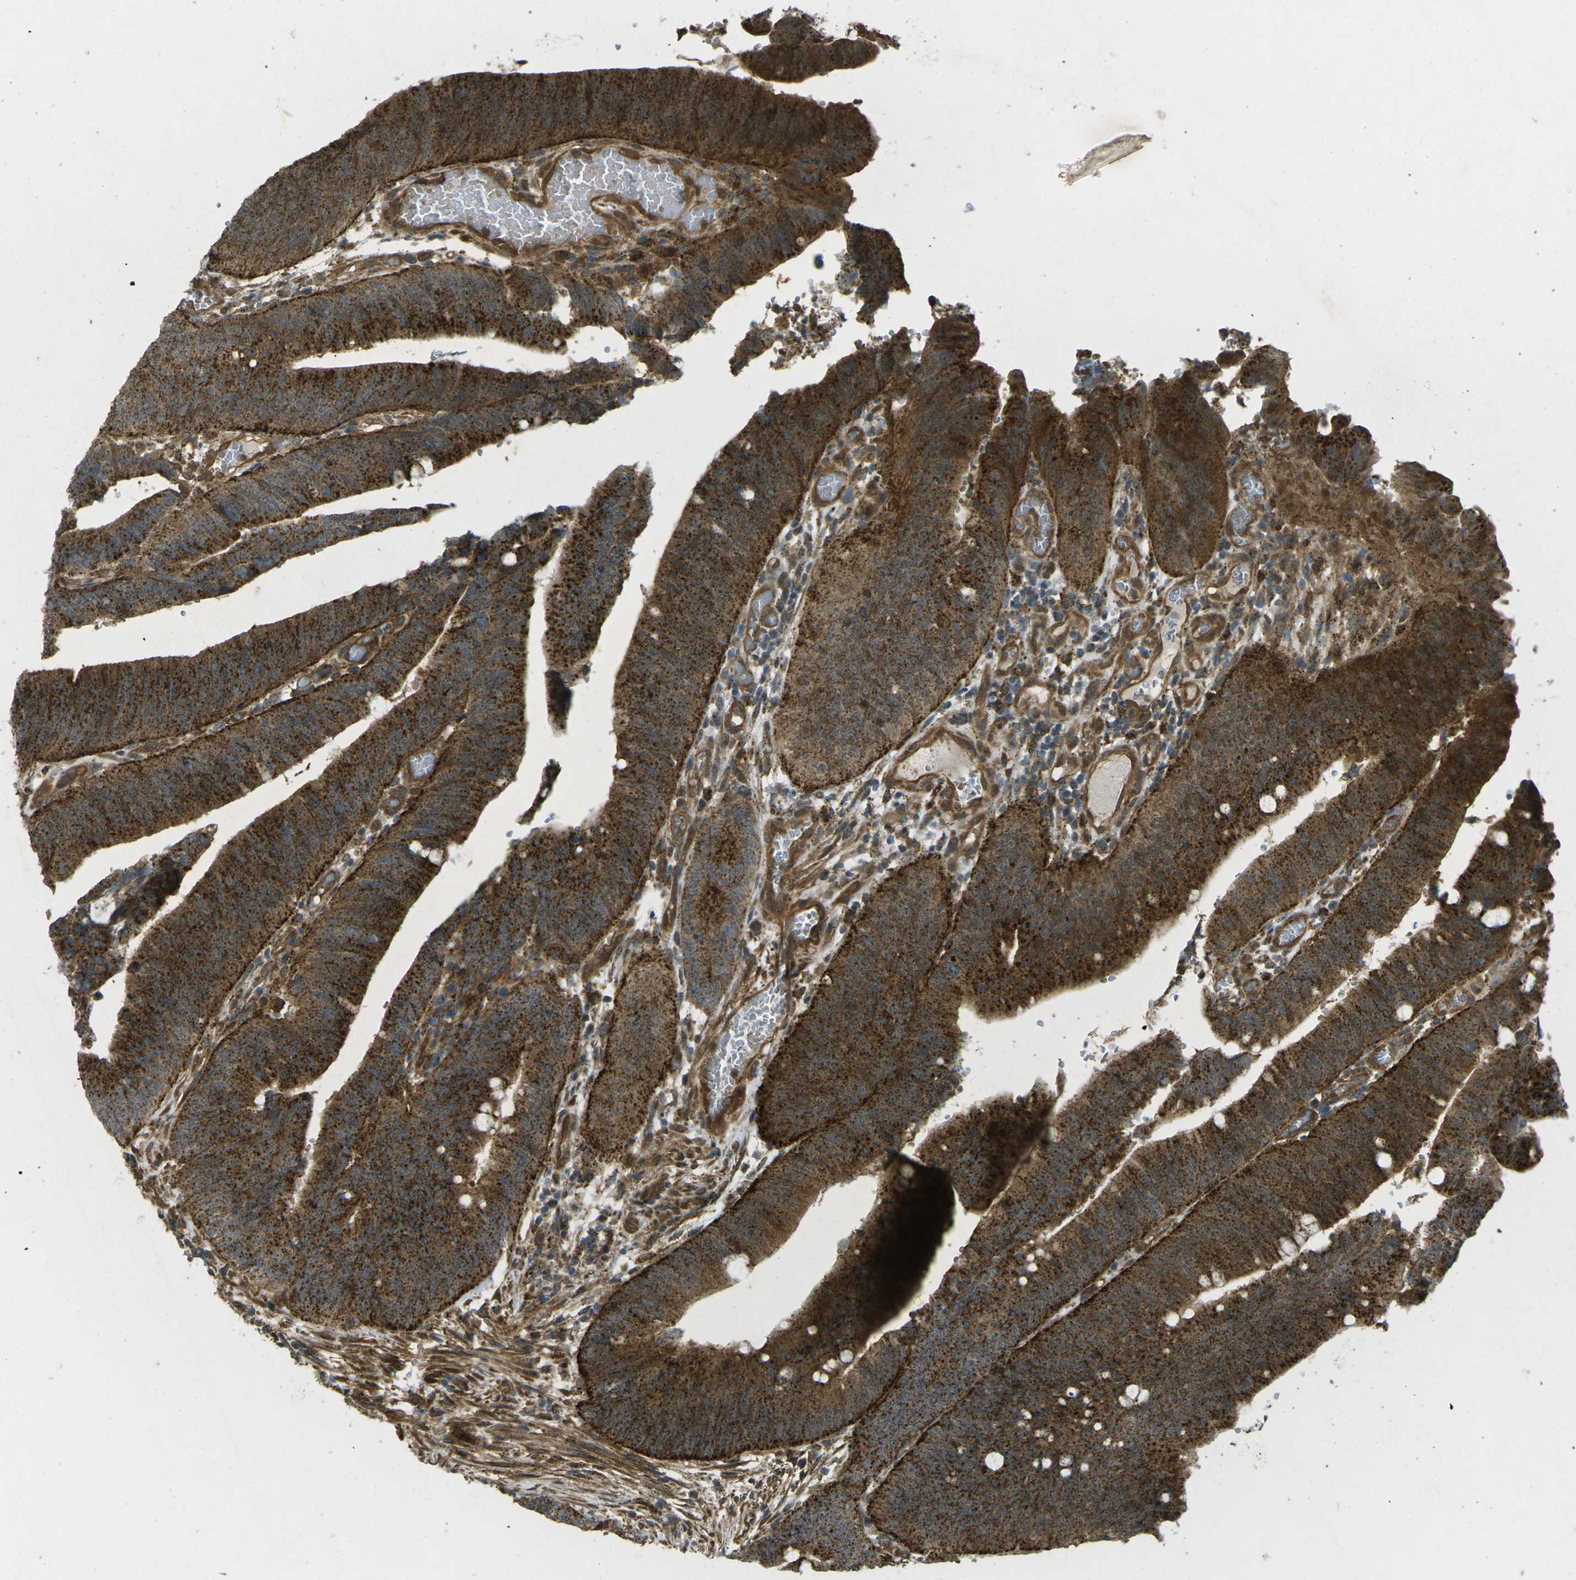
{"staining": {"intensity": "strong", "quantity": ">75%", "location": "cytoplasmic/membranous"}, "tissue": "colorectal cancer", "cell_type": "Tumor cells", "image_type": "cancer", "snomed": [{"axis": "morphology", "description": "Normal tissue, NOS"}, {"axis": "morphology", "description": "Adenocarcinoma, NOS"}, {"axis": "topography", "description": "Rectum"}], "caption": "This micrograph shows immunohistochemistry (IHC) staining of human colorectal adenocarcinoma, with high strong cytoplasmic/membranous positivity in approximately >75% of tumor cells.", "gene": "CHMP3", "patient": {"sex": "female", "age": 66}}